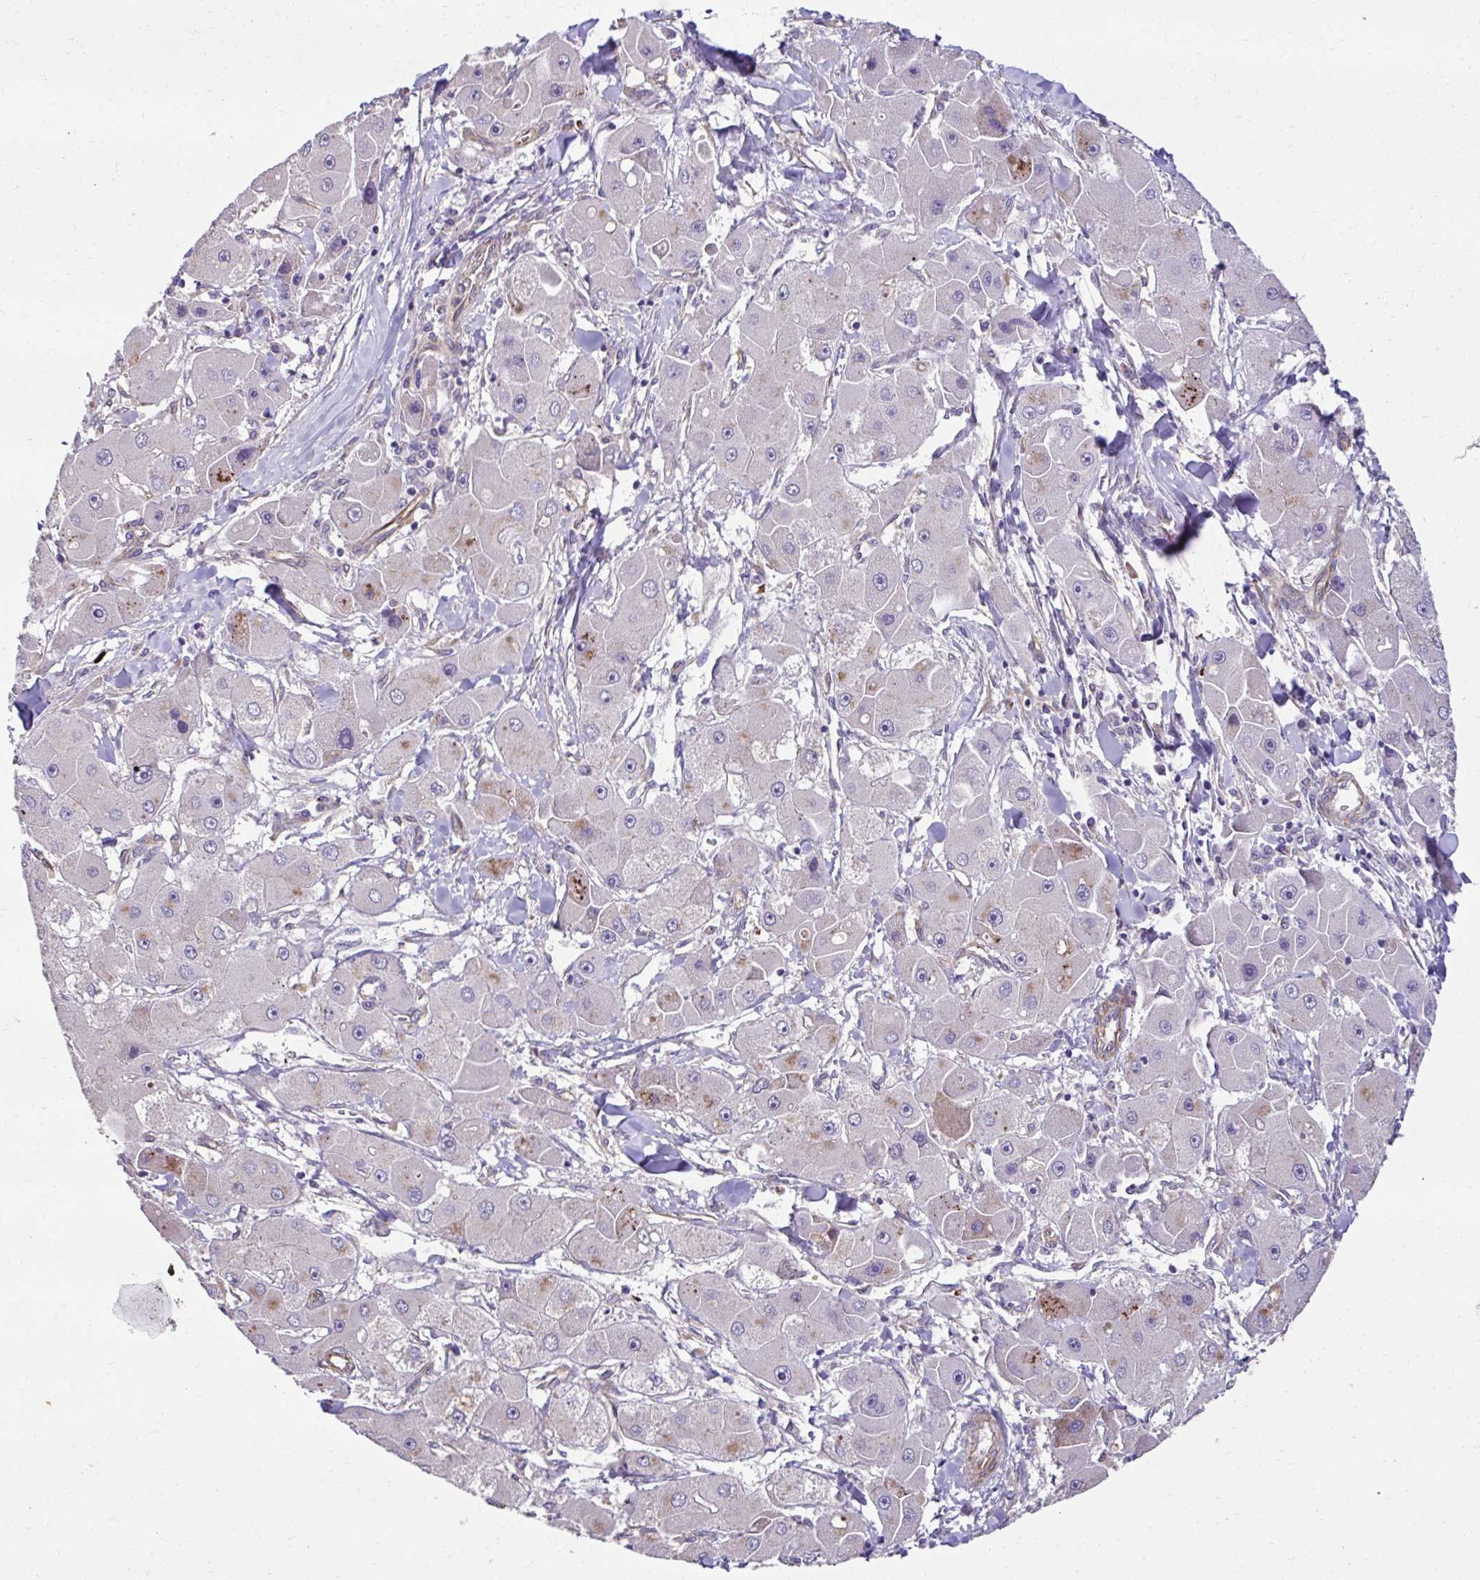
{"staining": {"intensity": "negative", "quantity": "none", "location": "none"}, "tissue": "liver cancer", "cell_type": "Tumor cells", "image_type": "cancer", "snomed": [{"axis": "morphology", "description": "Carcinoma, Hepatocellular, NOS"}, {"axis": "topography", "description": "Liver"}], "caption": "Liver cancer (hepatocellular carcinoma) stained for a protein using immunohistochemistry exhibits no staining tumor cells.", "gene": "TRIM52", "patient": {"sex": "male", "age": 24}}